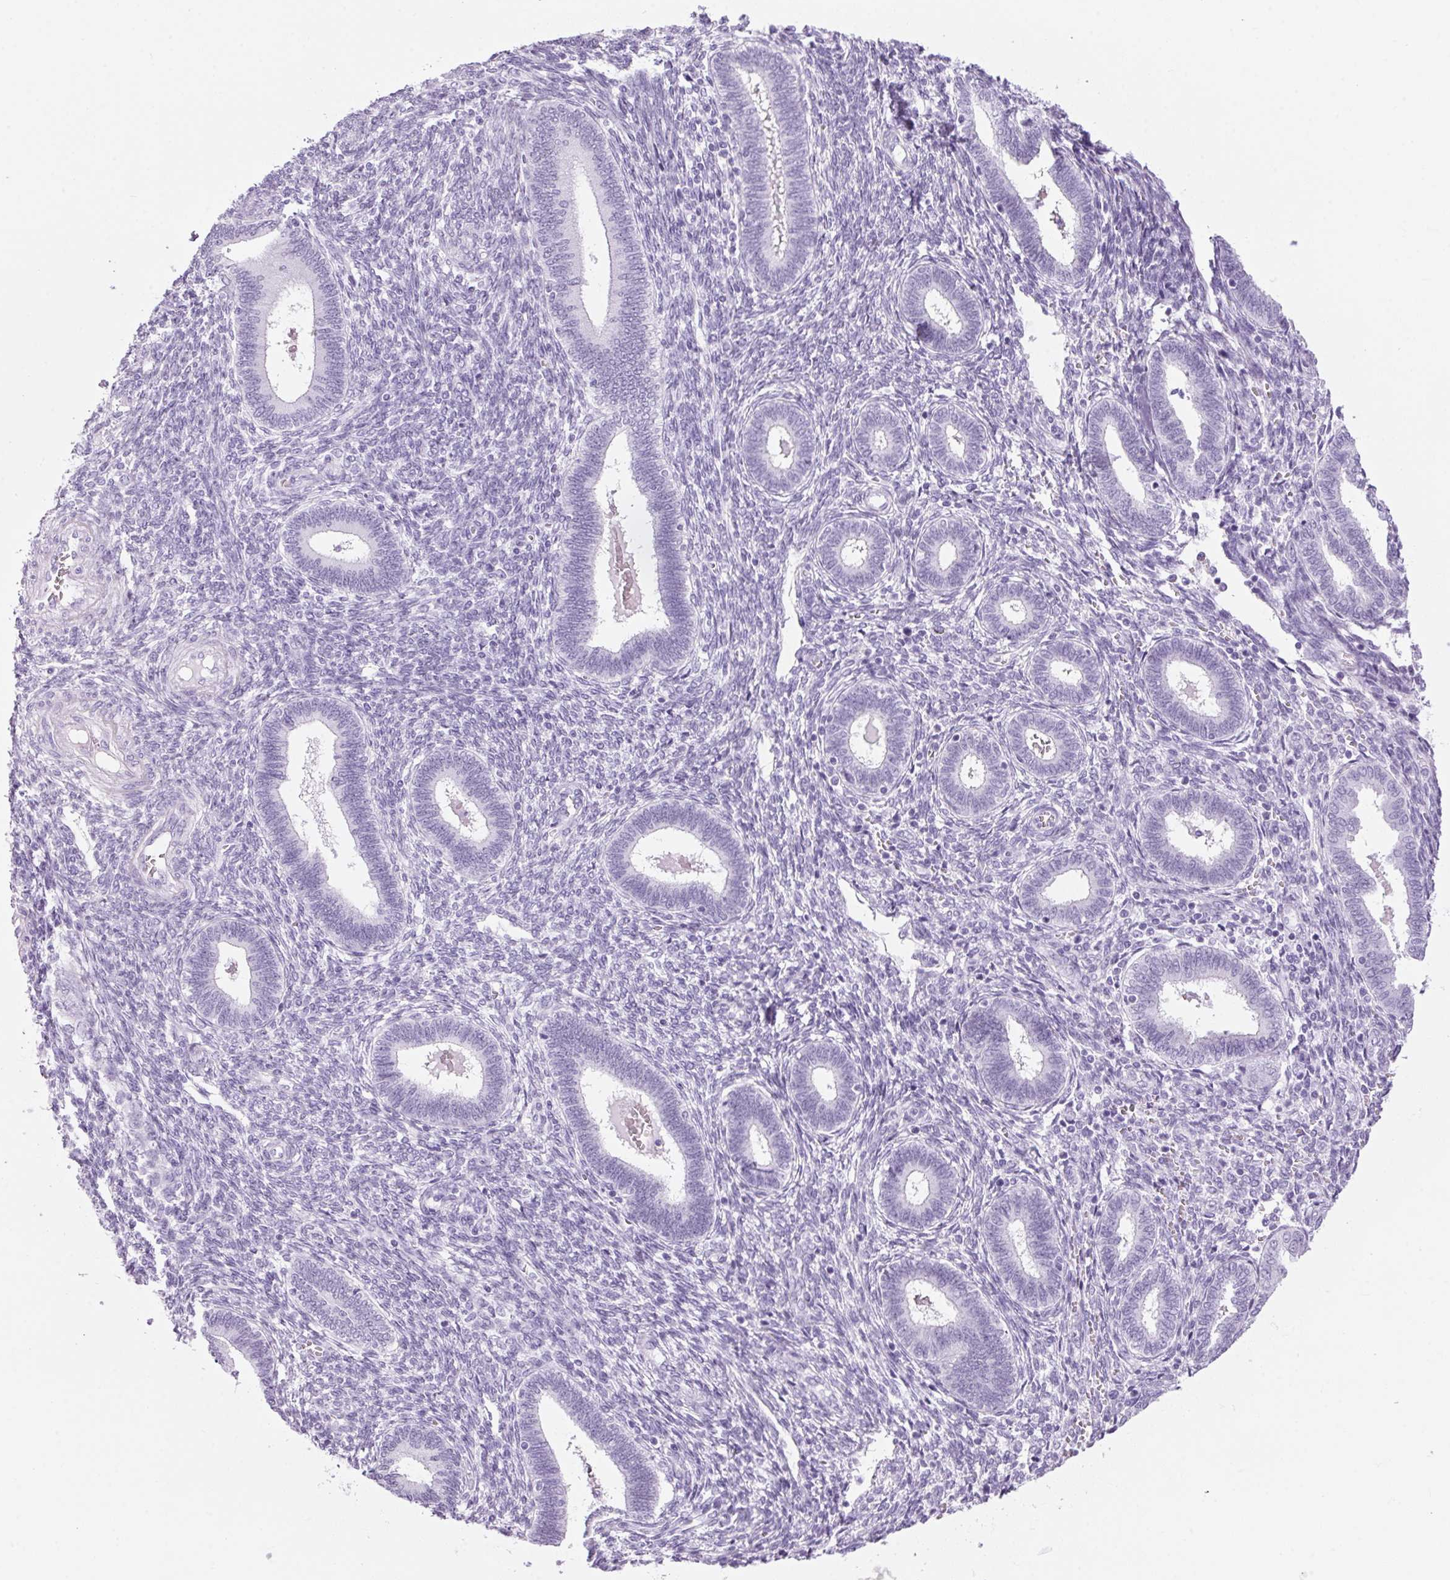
{"staining": {"intensity": "negative", "quantity": "none", "location": "none"}, "tissue": "endometrium", "cell_type": "Cells in endometrial stroma", "image_type": "normal", "snomed": [{"axis": "morphology", "description": "Normal tissue, NOS"}, {"axis": "topography", "description": "Endometrium"}], "caption": "Protein analysis of normal endometrium reveals no significant expression in cells in endometrial stroma.", "gene": "PPP1R1A", "patient": {"sex": "female", "age": 42}}